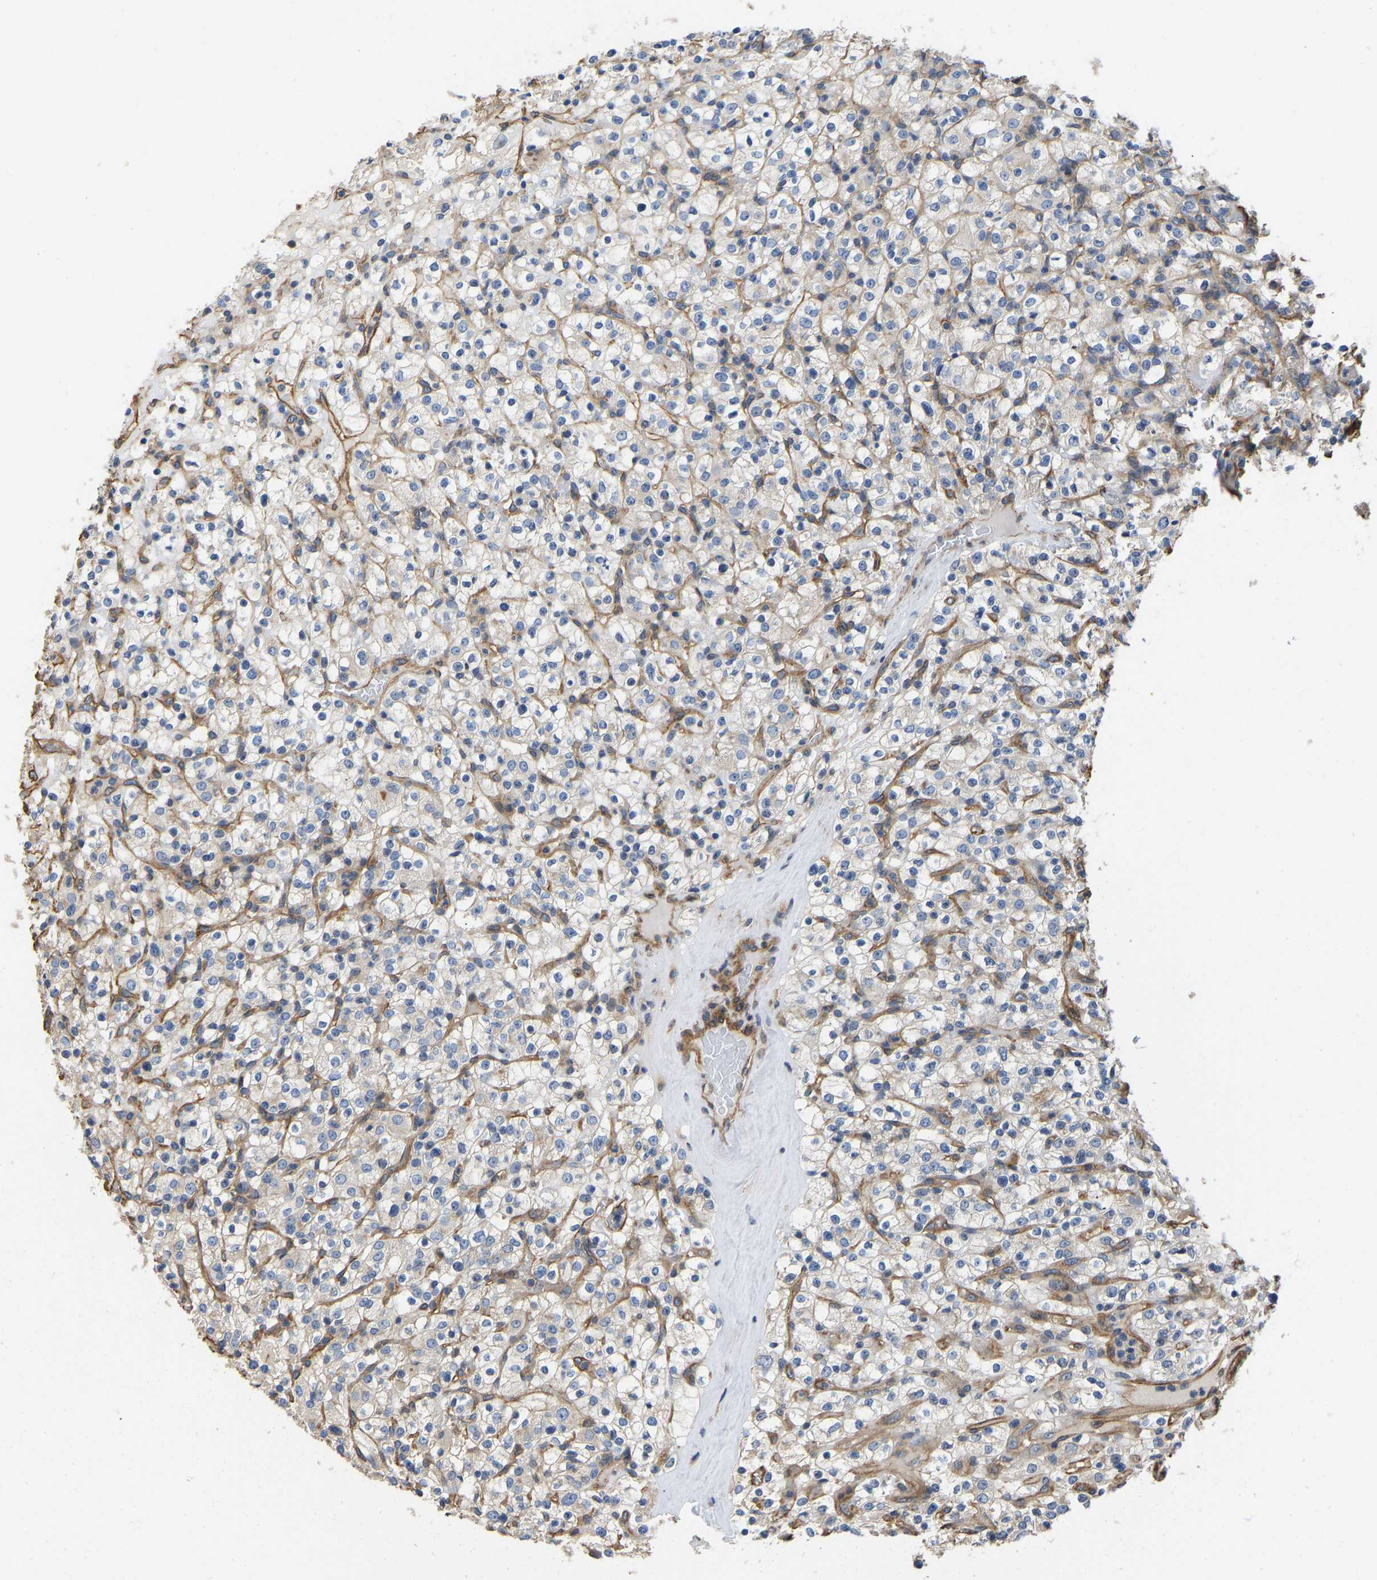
{"staining": {"intensity": "weak", "quantity": "<25%", "location": "cytoplasmic/membranous"}, "tissue": "renal cancer", "cell_type": "Tumor cells", "image_type": "cancer", "snomed": [{"axis": "morphology", "description": "Normal tissue, NOS"}, {"axis": "morphology", "description": "Adenocarcinoma, NOS"}, {"axis": "topography", "description": "Kidney"}], "caption": "Tumor cells are negative for brown protein staining in renal cancer (adenocarcinoma).", "gene": "ELMO2", "patient": {"sex": "female", "age": 72}}